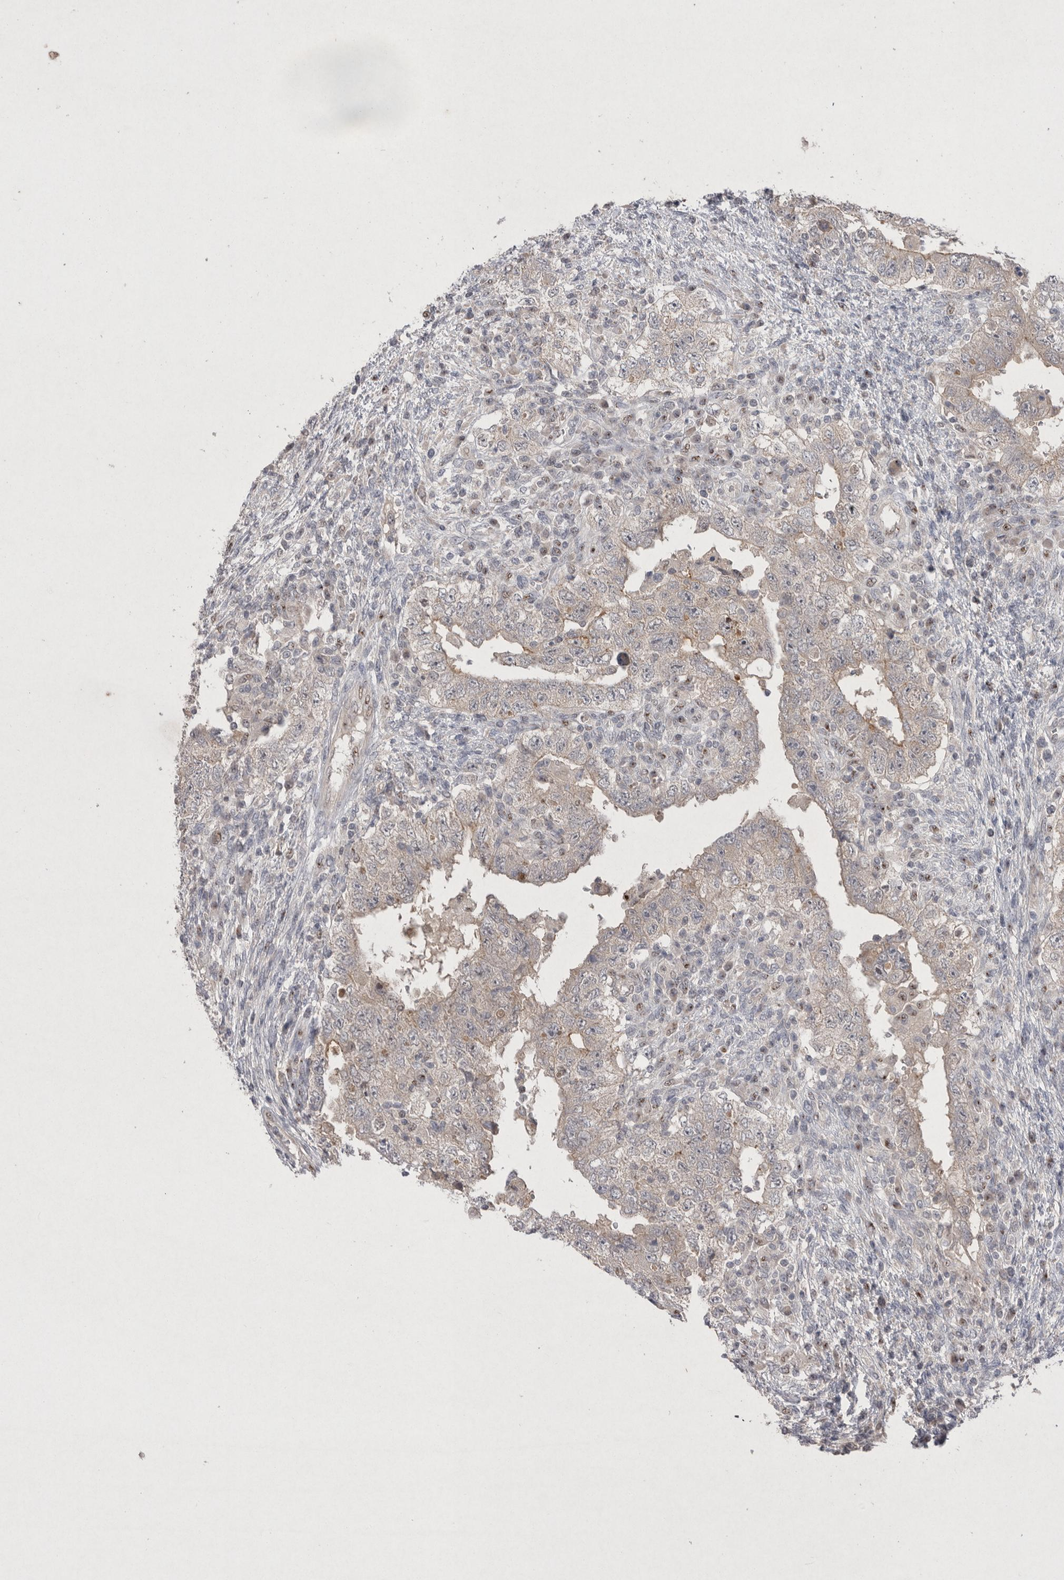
{"staining": {"intensity": "weak", "quantity": "<25%", "location": "cytoplasmic/membranous"}, "tissue": "testis cancer", "cell_type": "Tumor cells", "image_type": "cancer", "snomed": [{"axis": "morphology", "description": "Carcinoma, Embryonal, NOS"}, {"axis": "topography", "description": "Testis"}], "caption": "Immunohistochemistry of testis cancer reveals no positivity in tumor cells. Nuclei are stained in blue.", "gene": "HUS1", "patient": {"sex": "male", "age": 26}}